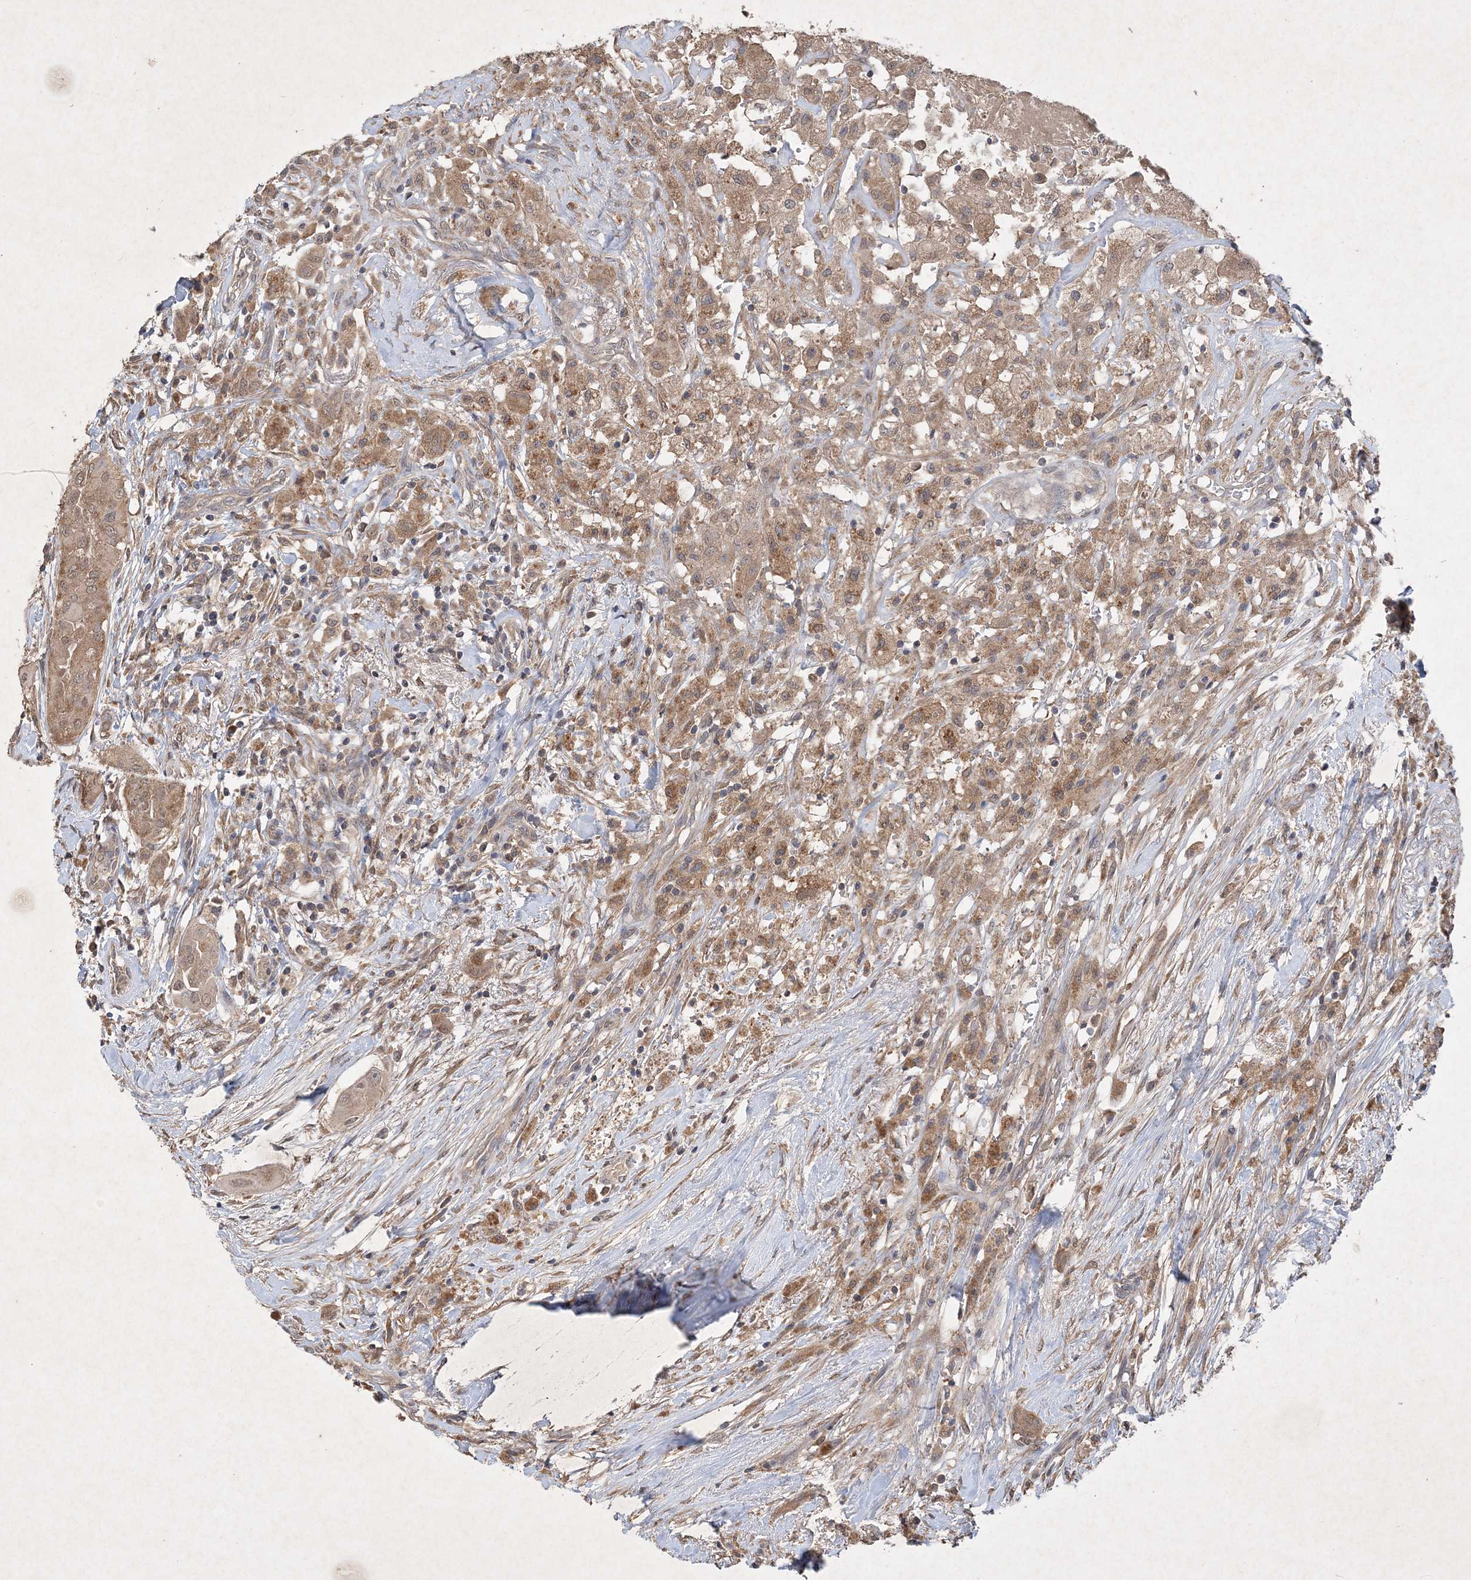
{"staining": {"intensity": "moderate", "quantity": ">75%", "location": "cytoplasmic/membranous"}, "tissue": "thyroid cancer", "cell_type": "Tumor cells", "image_type": "cancer", "snomed": [{"axis": "morphology", "description": "Papillary adenocarcinoma, NOS"}, {"axis": "topography", "description": "Thyroid gland"}], "caption": "Protein staining shows moderate cytoplasmic/membranous positivity in about >75% of tumor cells in thyroid cancer.", "gene": "AKR7A2", "patient": {"sex": "female", "age": 59}}